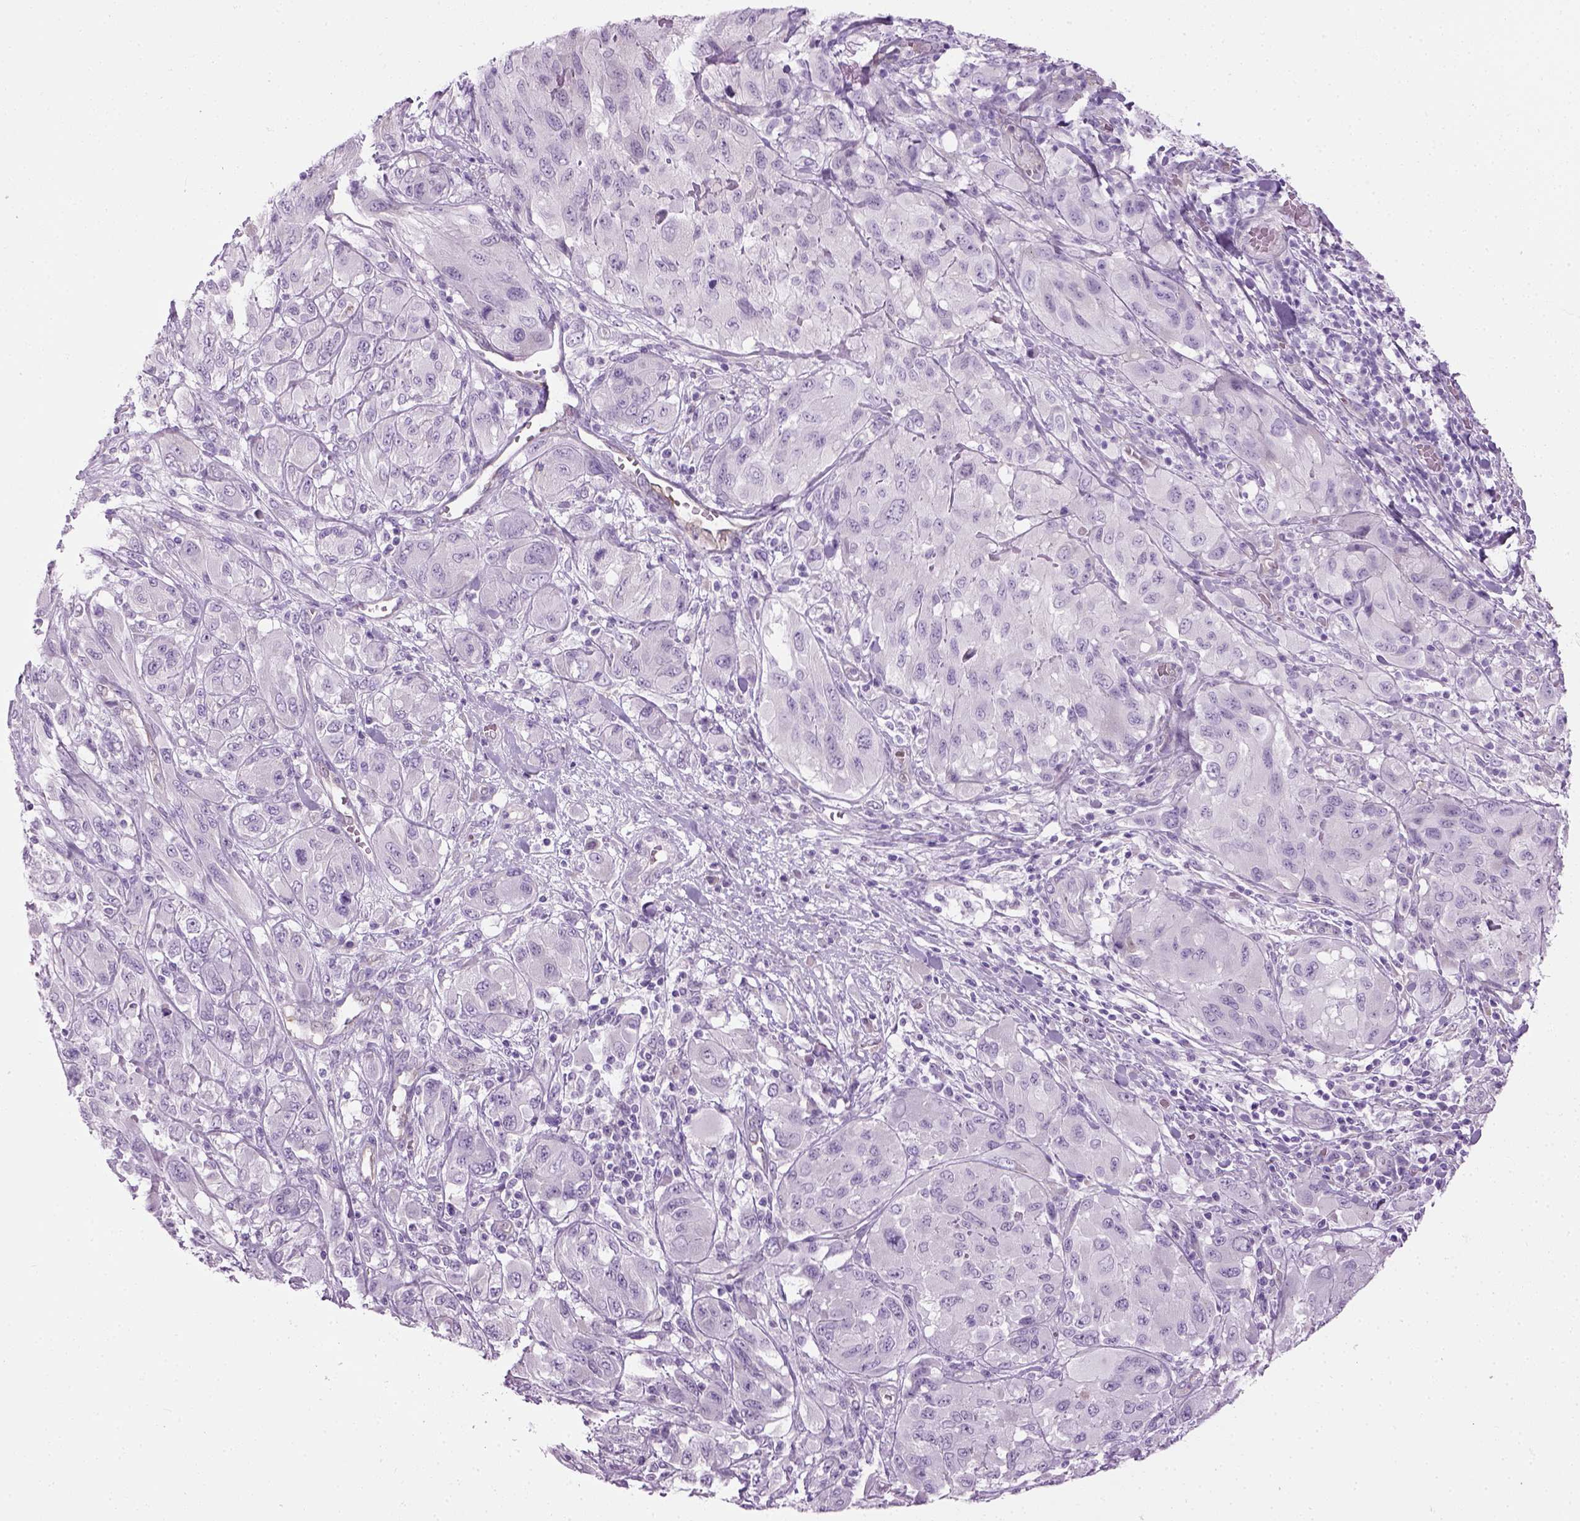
{"staining": {"intensity": "negative", "quantity": "none", "location": "none"}, "tissue": "melanoma", "cell_type": "Tumor cells", "image_type": "cancer", "snomed": [{"axis": "morphology", "description": "Malignant melanoma, NOS"}, {"axis": "topography", "description": "Skin"}], "caption": "Protein analysis of melanoma demonstrates no significant expression in tumor cells. (Stains: DAB immunohistochemistry (IHC) with hematoxylin counter stain, Microscopy: brightfield microscopy at high magnification).", "gene": "CIBAR2", "patient": {"sex": "female", "age": 91}}